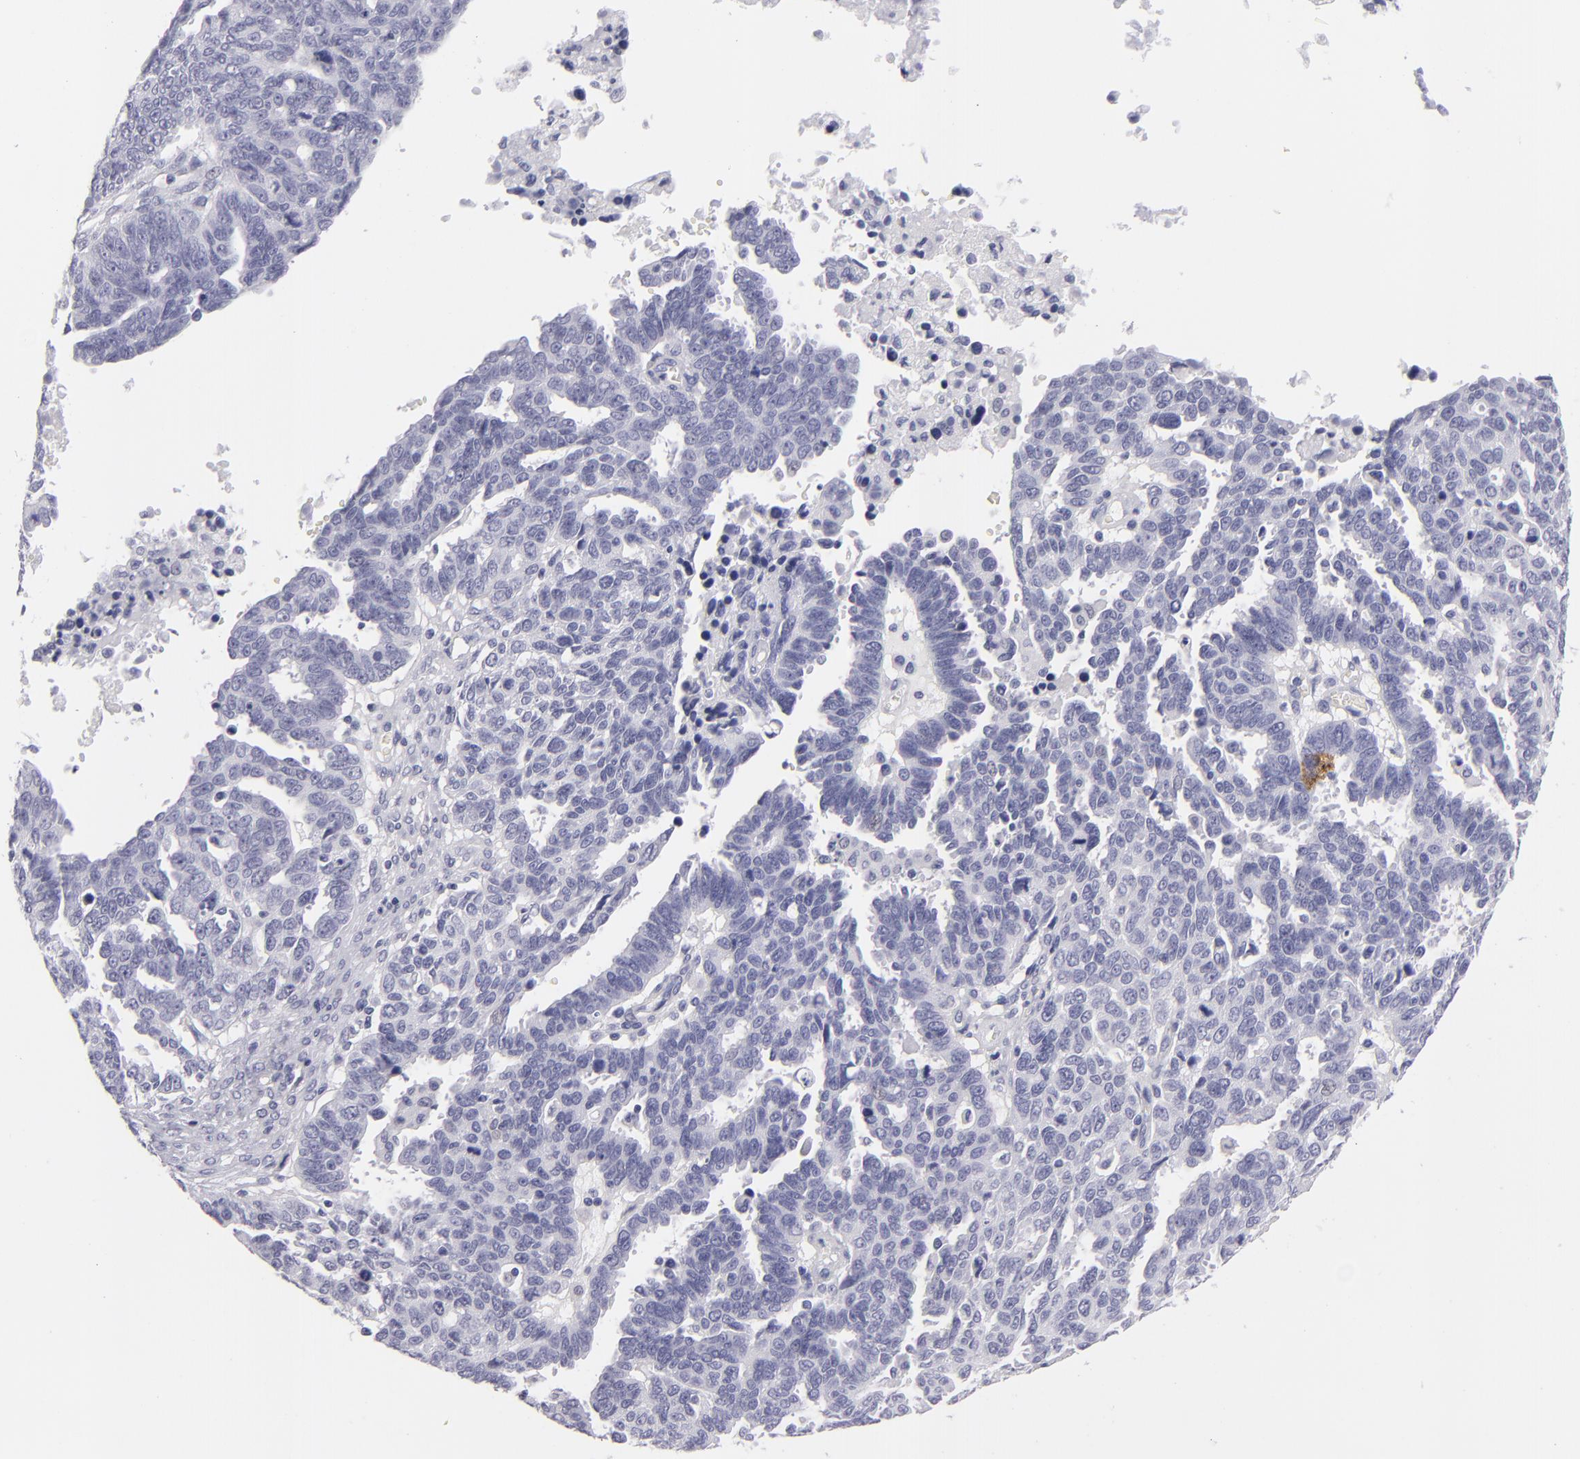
{"staining": {"intensity": "negative", "quantity": "none", "location": "none"}, "tissue": "ovarian cancer", "cell_type": "Tumor cells", "image_type": "cancer", "snomed": [{"axis": "morphology", "description": "Carcinoma, endometroid"}, {"axis": "morphology", "description": "Cystadenocarcinoma, serous, NOS"}, {"axis": "topography", "description": "Ovary"}], "caption": "A photomicrograph of human ovarian endometroid carcinoma is negative for staining in tumor cells. (DAB immunohistochemistry visualized using brightfield microscopy, high magnification).", "gene": "VIL1", "patient": {"sex": "female", "age": 45}}